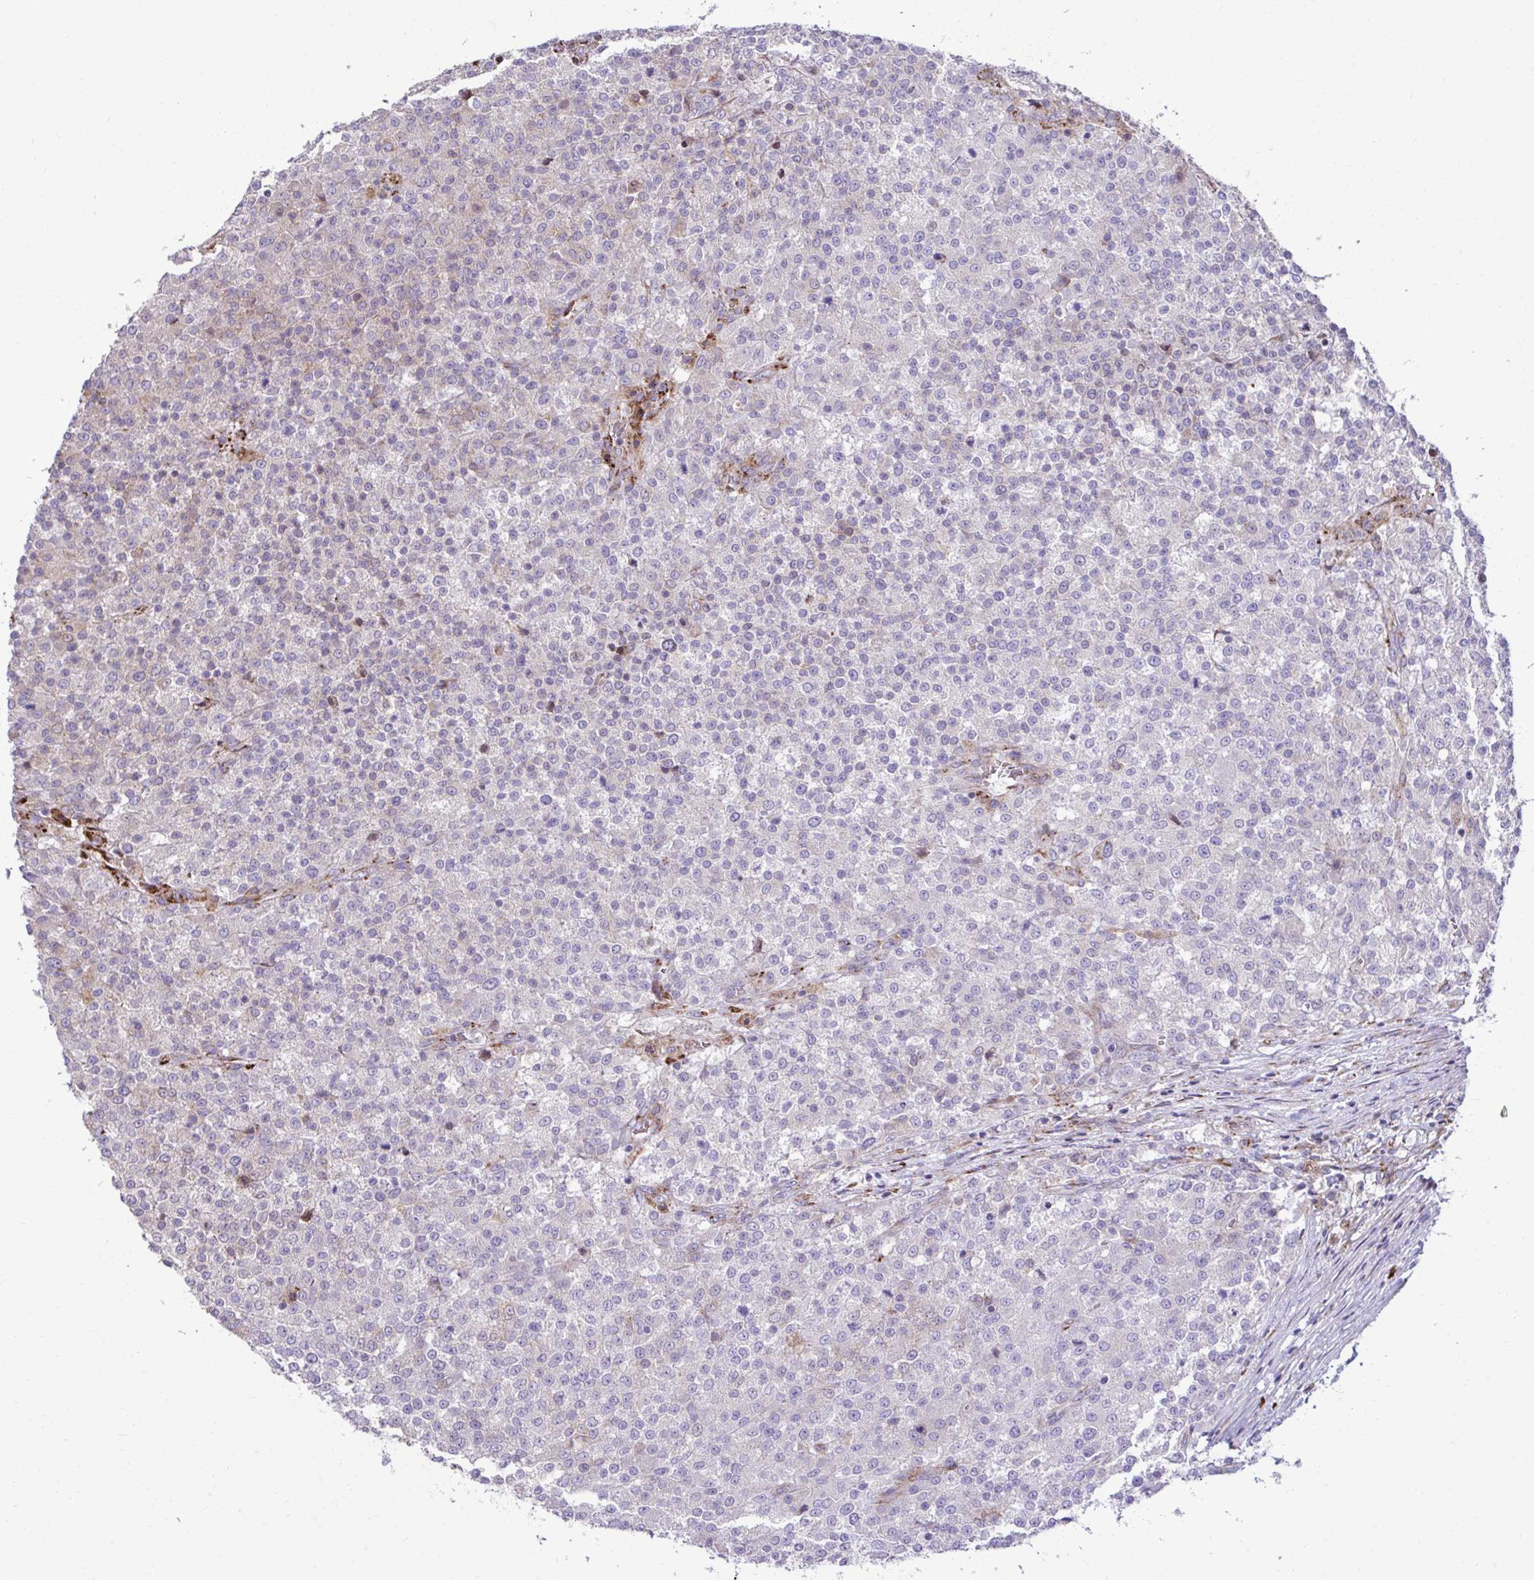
{"staining": {"intensity": "negative", "quantity": "none", "location": "none"}, "tissue": "testis cancer", "cell_type": "Tumor cells", "image_type": "cancer", "snomed": [{"axis": "morphology", "description": "Seminoma, NOS"}, {"axis": "topography", "description": "Testis"}], "caption": "Human seminoma (testis) stained for a protein using immunohistochemistry (IHC) reveals no staining in tumor cells.", "gene": "LIMS1", "patient": {"sex": "male", "age": 59}}